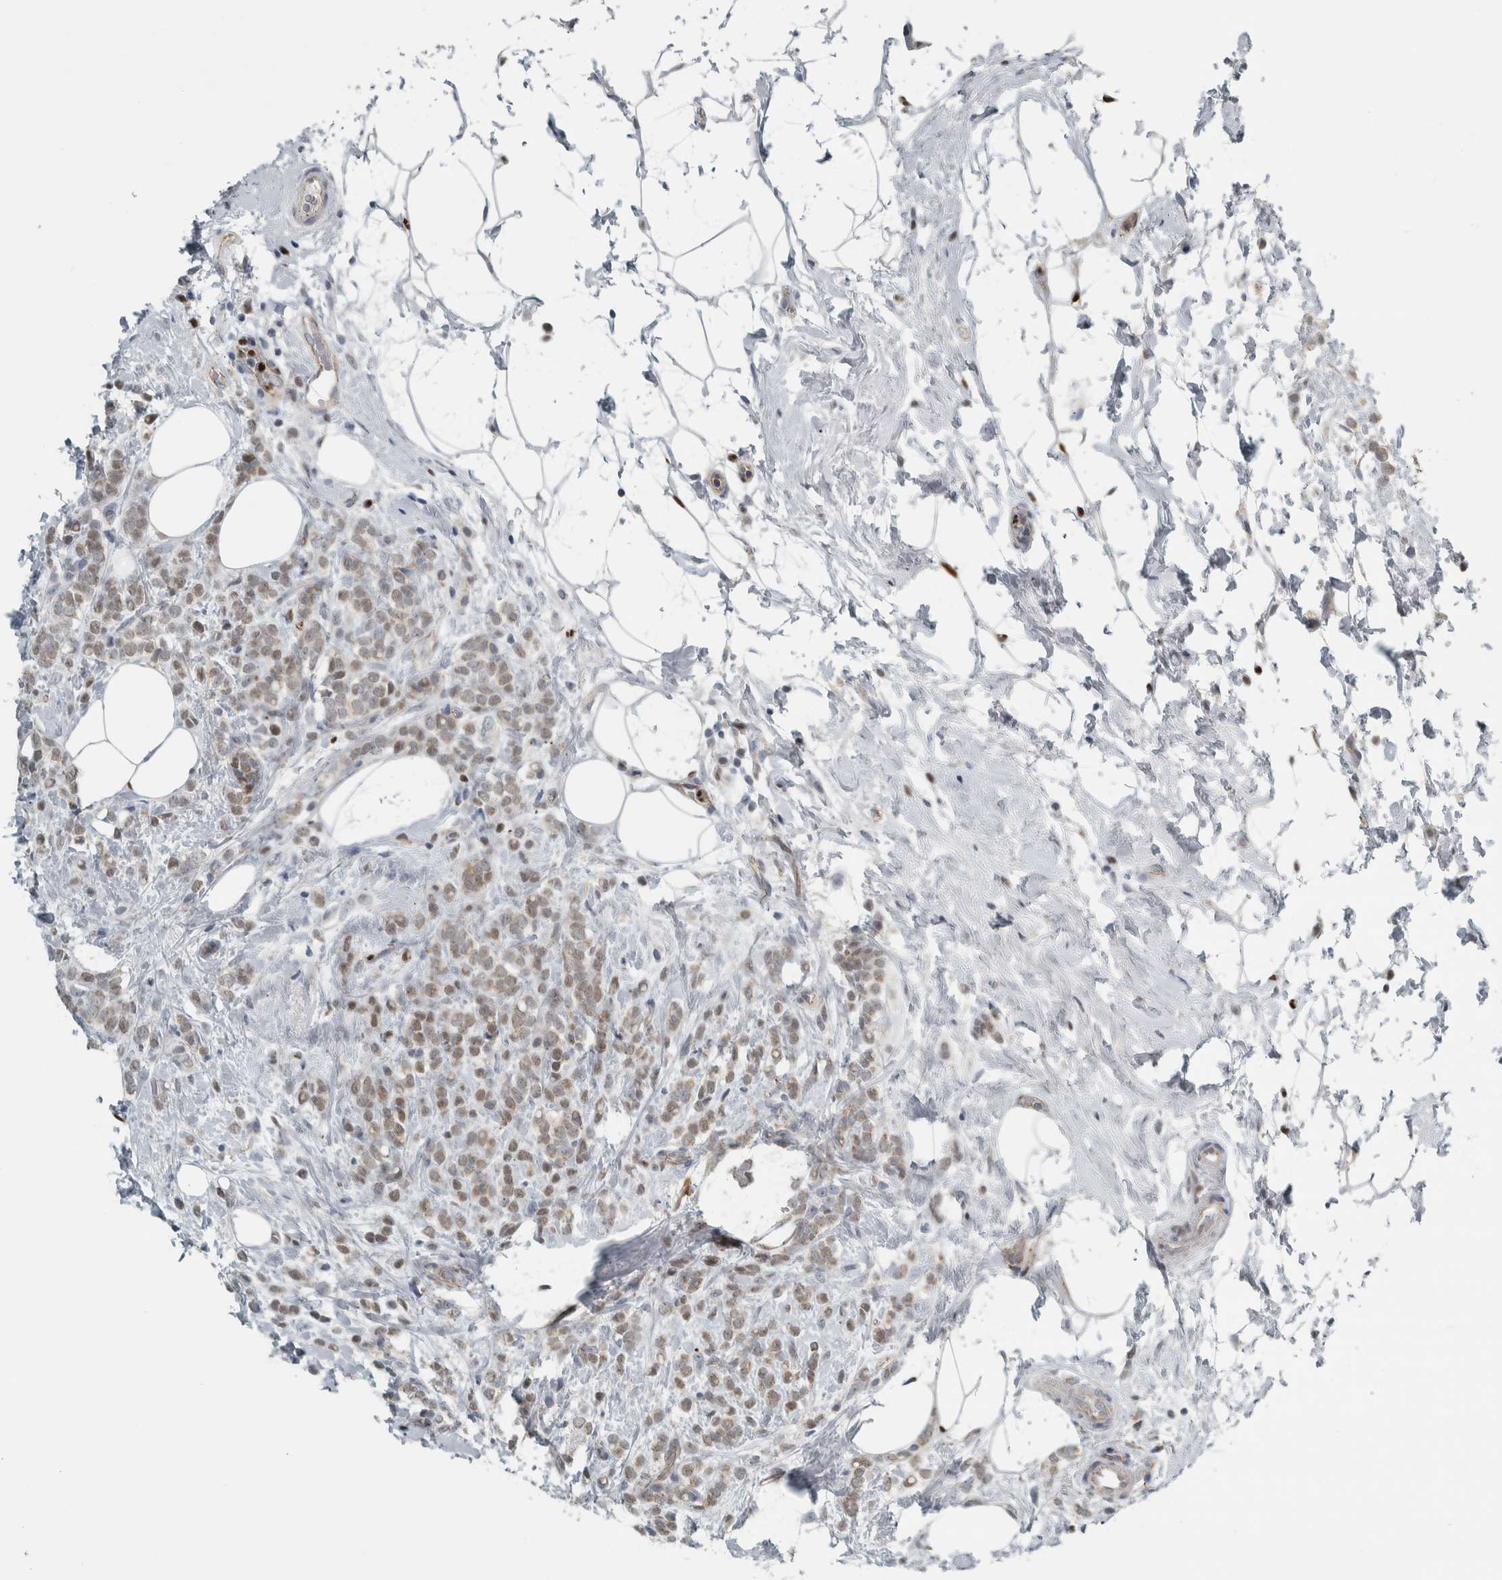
{"staining": {"intensity": "weak", "quantity": "25%-75%", "location": "cytoplasmic/membranous,nuclear"}, "tissue": "breast cancer", "cell_type": "Tumor cells", "image_type": "cancer", "snomed": [{"axis": "morphology", "description": "Lobular carcinoma"}, {"axis": "topography", "description": "Breast"}], "caption": "Human breast cancer stained for a protein (brown) demonstrates weak cytoplasmic/membranous and nuclear positive expression in approximately 25%-75% of tumor cells.", "gene": "ADPRM", "patient": {"sex": "female", "age": 50}}